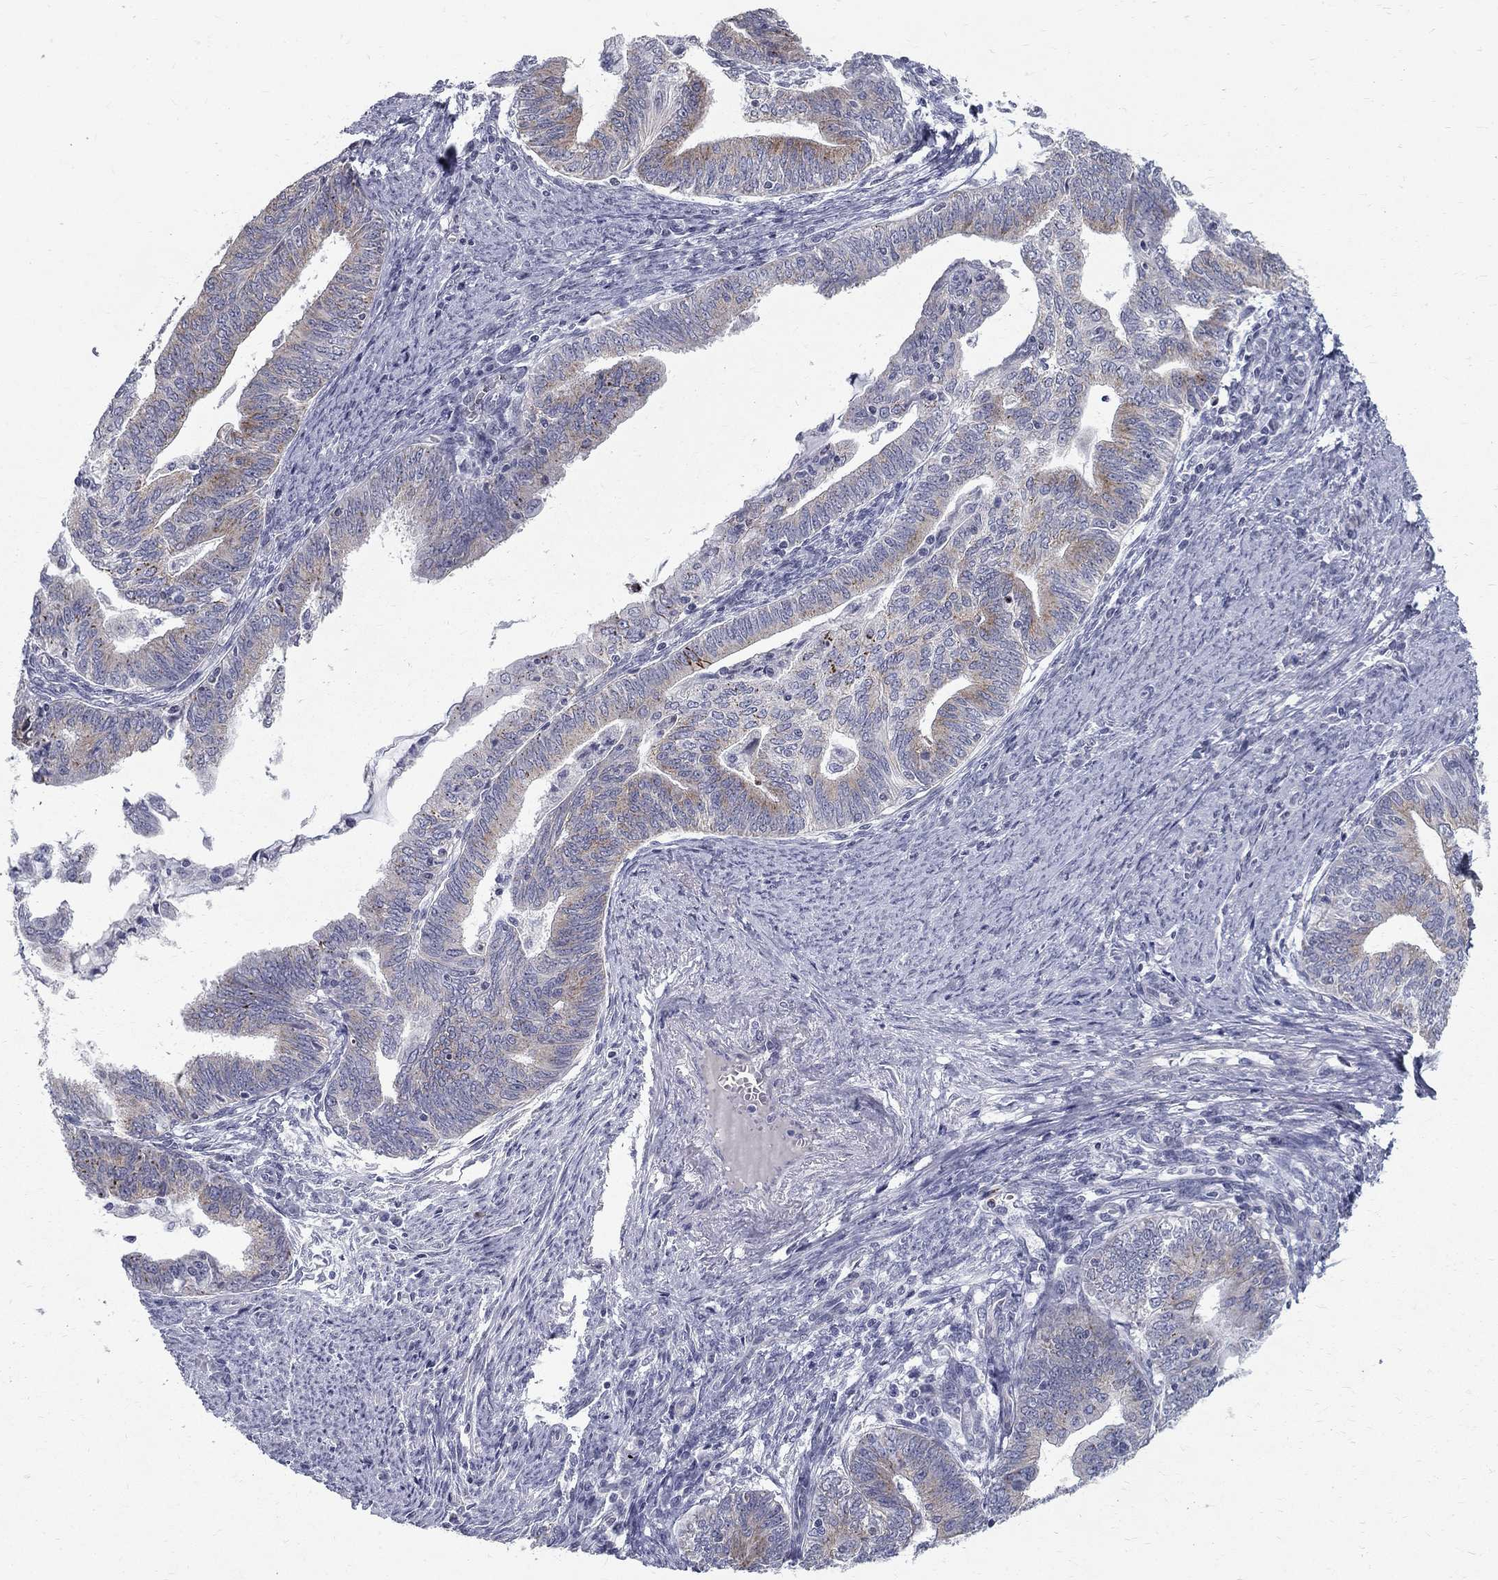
{"staining": {"intensity": "strong", "quantity": "<25%", "location": "cytoplasmic/membranous"}, "tissue": "endometrial cancer", "cell_type": "Tumor cells", "image_type": "cancer", "snomed": [{"axis": "morphology", "description": "Adenocarcinoma, NOS"}, {"axis": "topography", "description": "Endometrium"}], "caption": "Adenocarcinoma (endometrial) stained with a protein marker displays strong staining in tumor cells.", "gene": "CLIC6", "patient": {"sex": "female", "age": 82}}